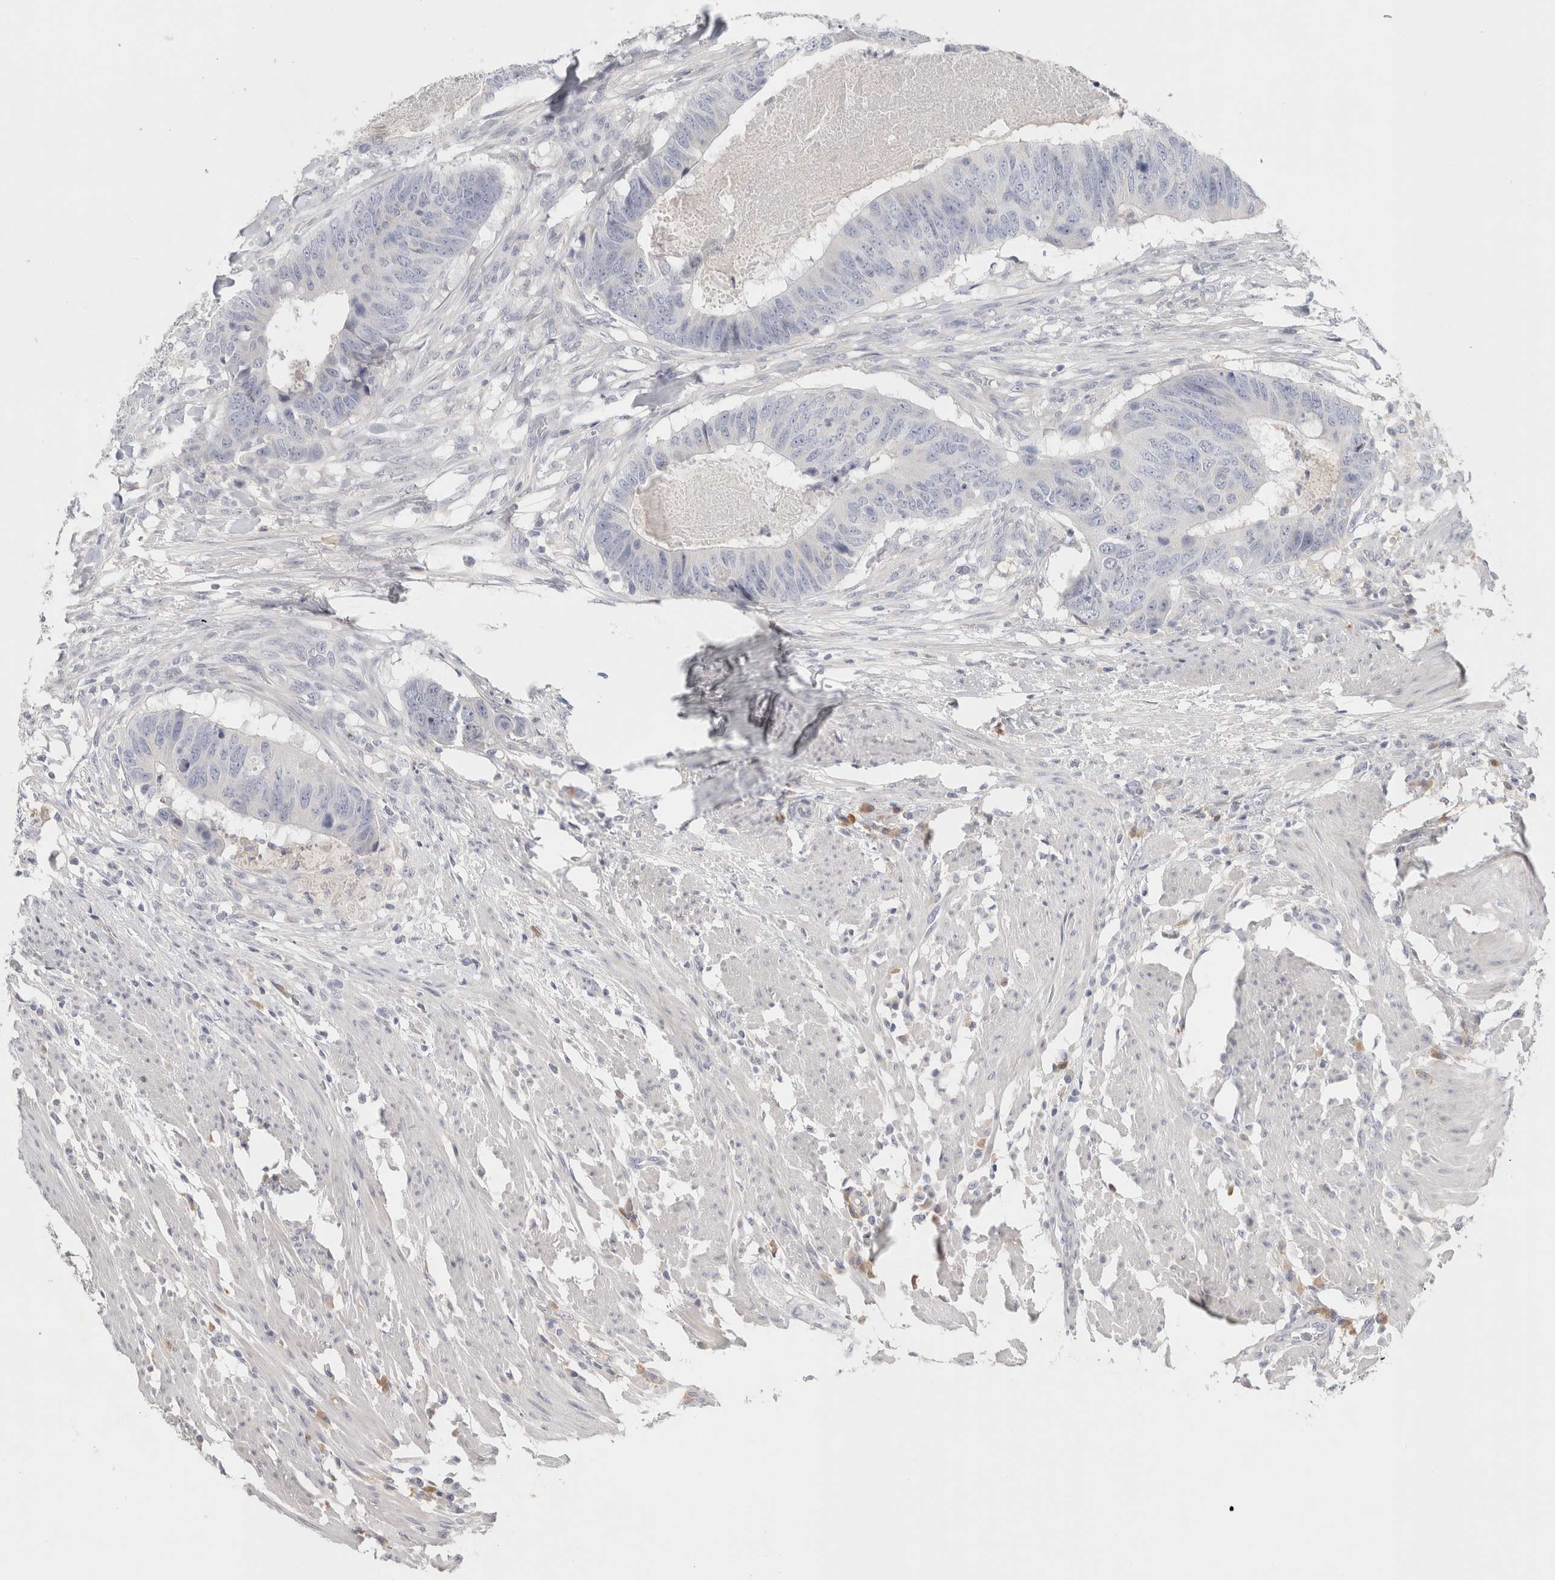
{"staining": {"intensity": "negative", "quantity": "none", "location": "none"}, "tissue": "colorectal cancer", "cell_type": "Tumor cells", "image_type": "cancer", "snomed": [{"axis": "morphology", "description": "Adenocarcinoma, NOS"}, {"axis": "topography", "description": "Colon"}], "caption": "Colorectal cancer (adenocarcinoma) was stained to show a protein in brown. There is no significant expression in tumor cells. Brightfield microscopy of IHC stained with DAB (3,3'-diaminobenzidine) (brown) and hematoxylin (blue), captured at high magnification.", "gene": "STK31", "patient": {"sex": "male", "age": 56}}